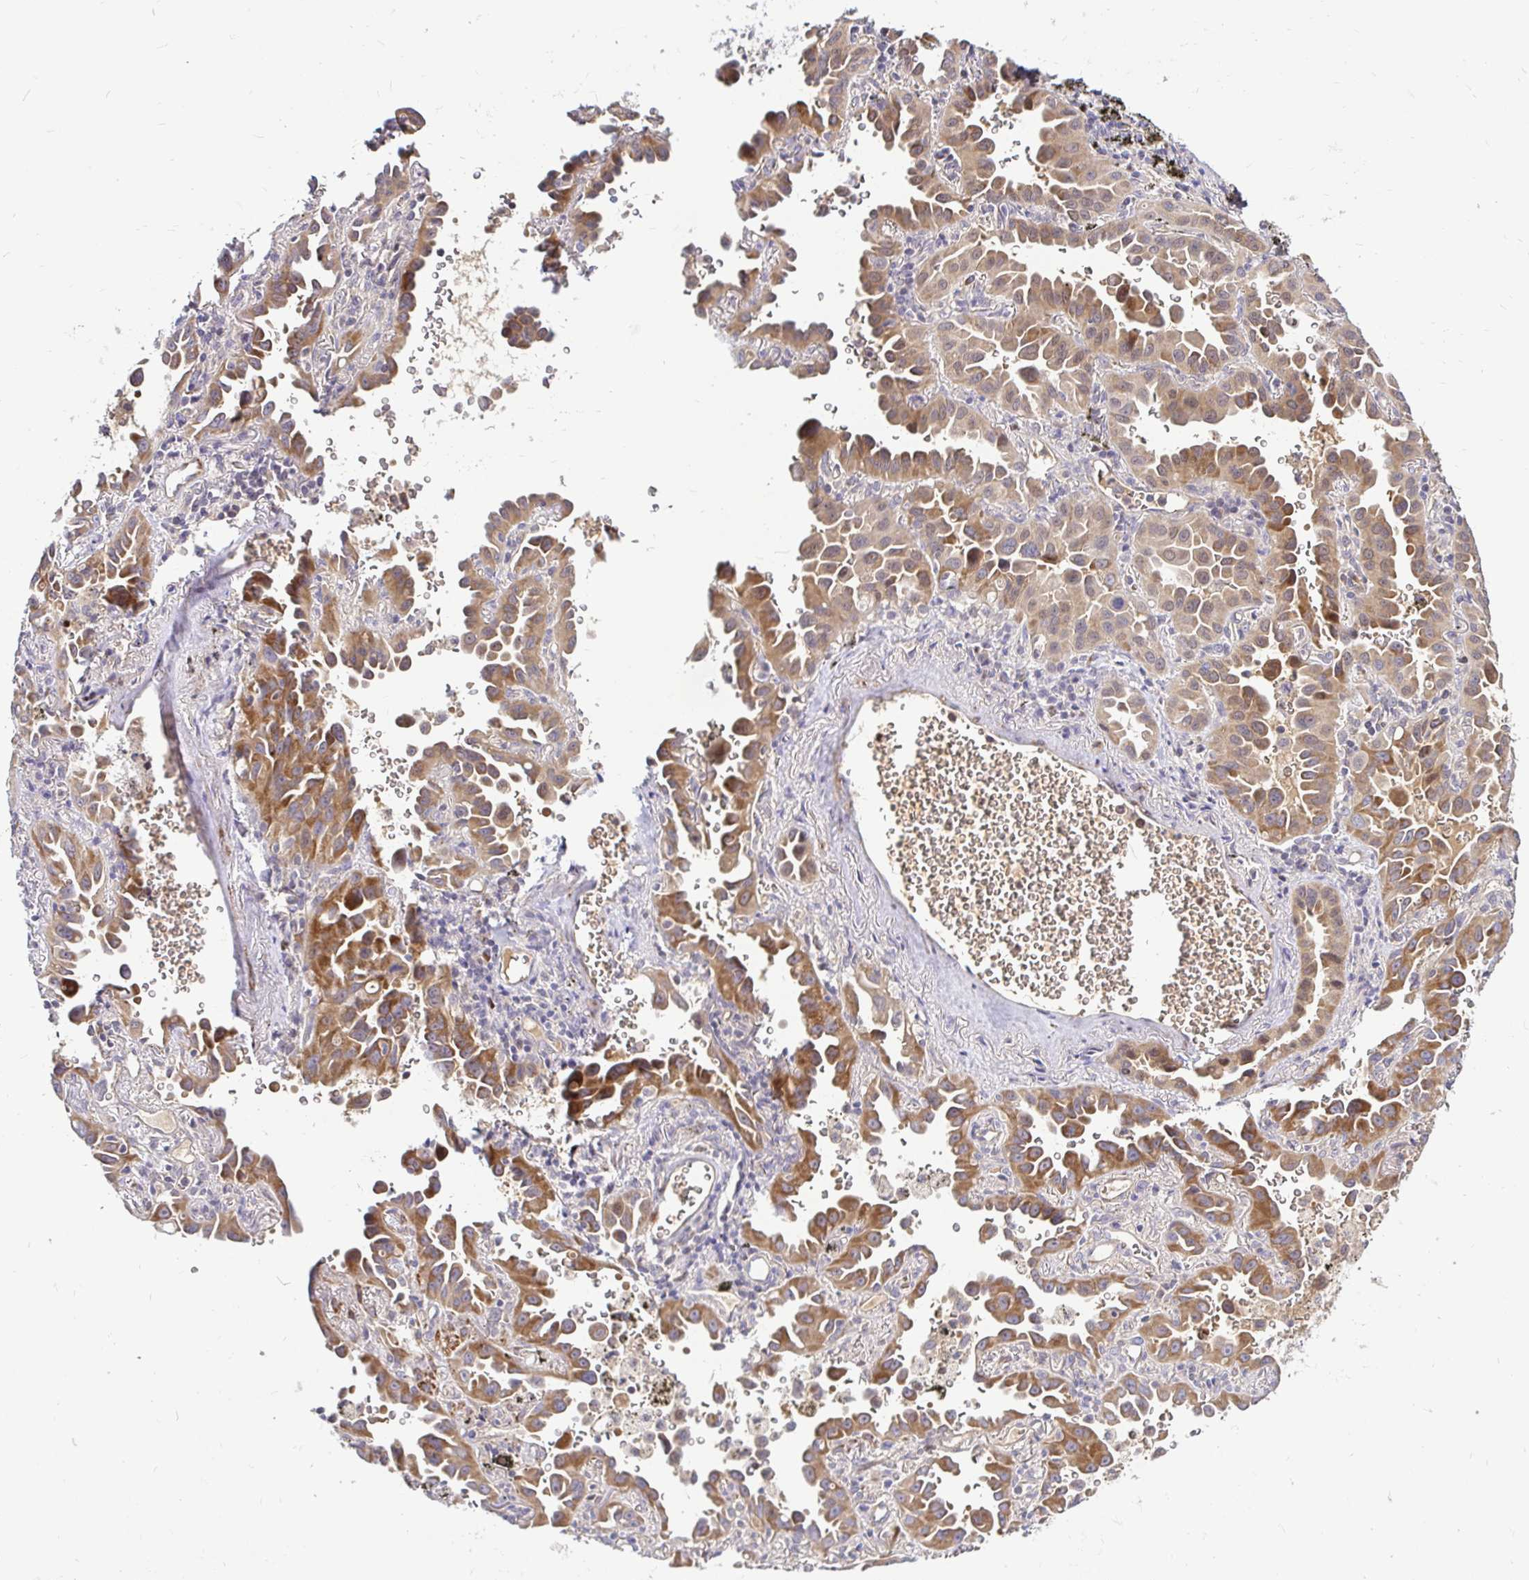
{"staining": {"intensity": "moderate", "quantity": ">75%", "location": "cytoplasmic/membranous"}, "tissue": "lung cancer", "cell_type": "Tumor cells", "image_type": "cancer", "snomed": [{"axis": "morphology", "description": "Adenocarcinoma, NOS"}, {"axis": "topography", "description": "Lung"}], "caption": "Lung cancer was stained to show a protein in brown. There is medium levels of moderate cytoplasmic/membranous staining in approximately >75% of tumor cells.", "gene": "ARHGEF37", "patient": {"sex": "male", "age": 68}}